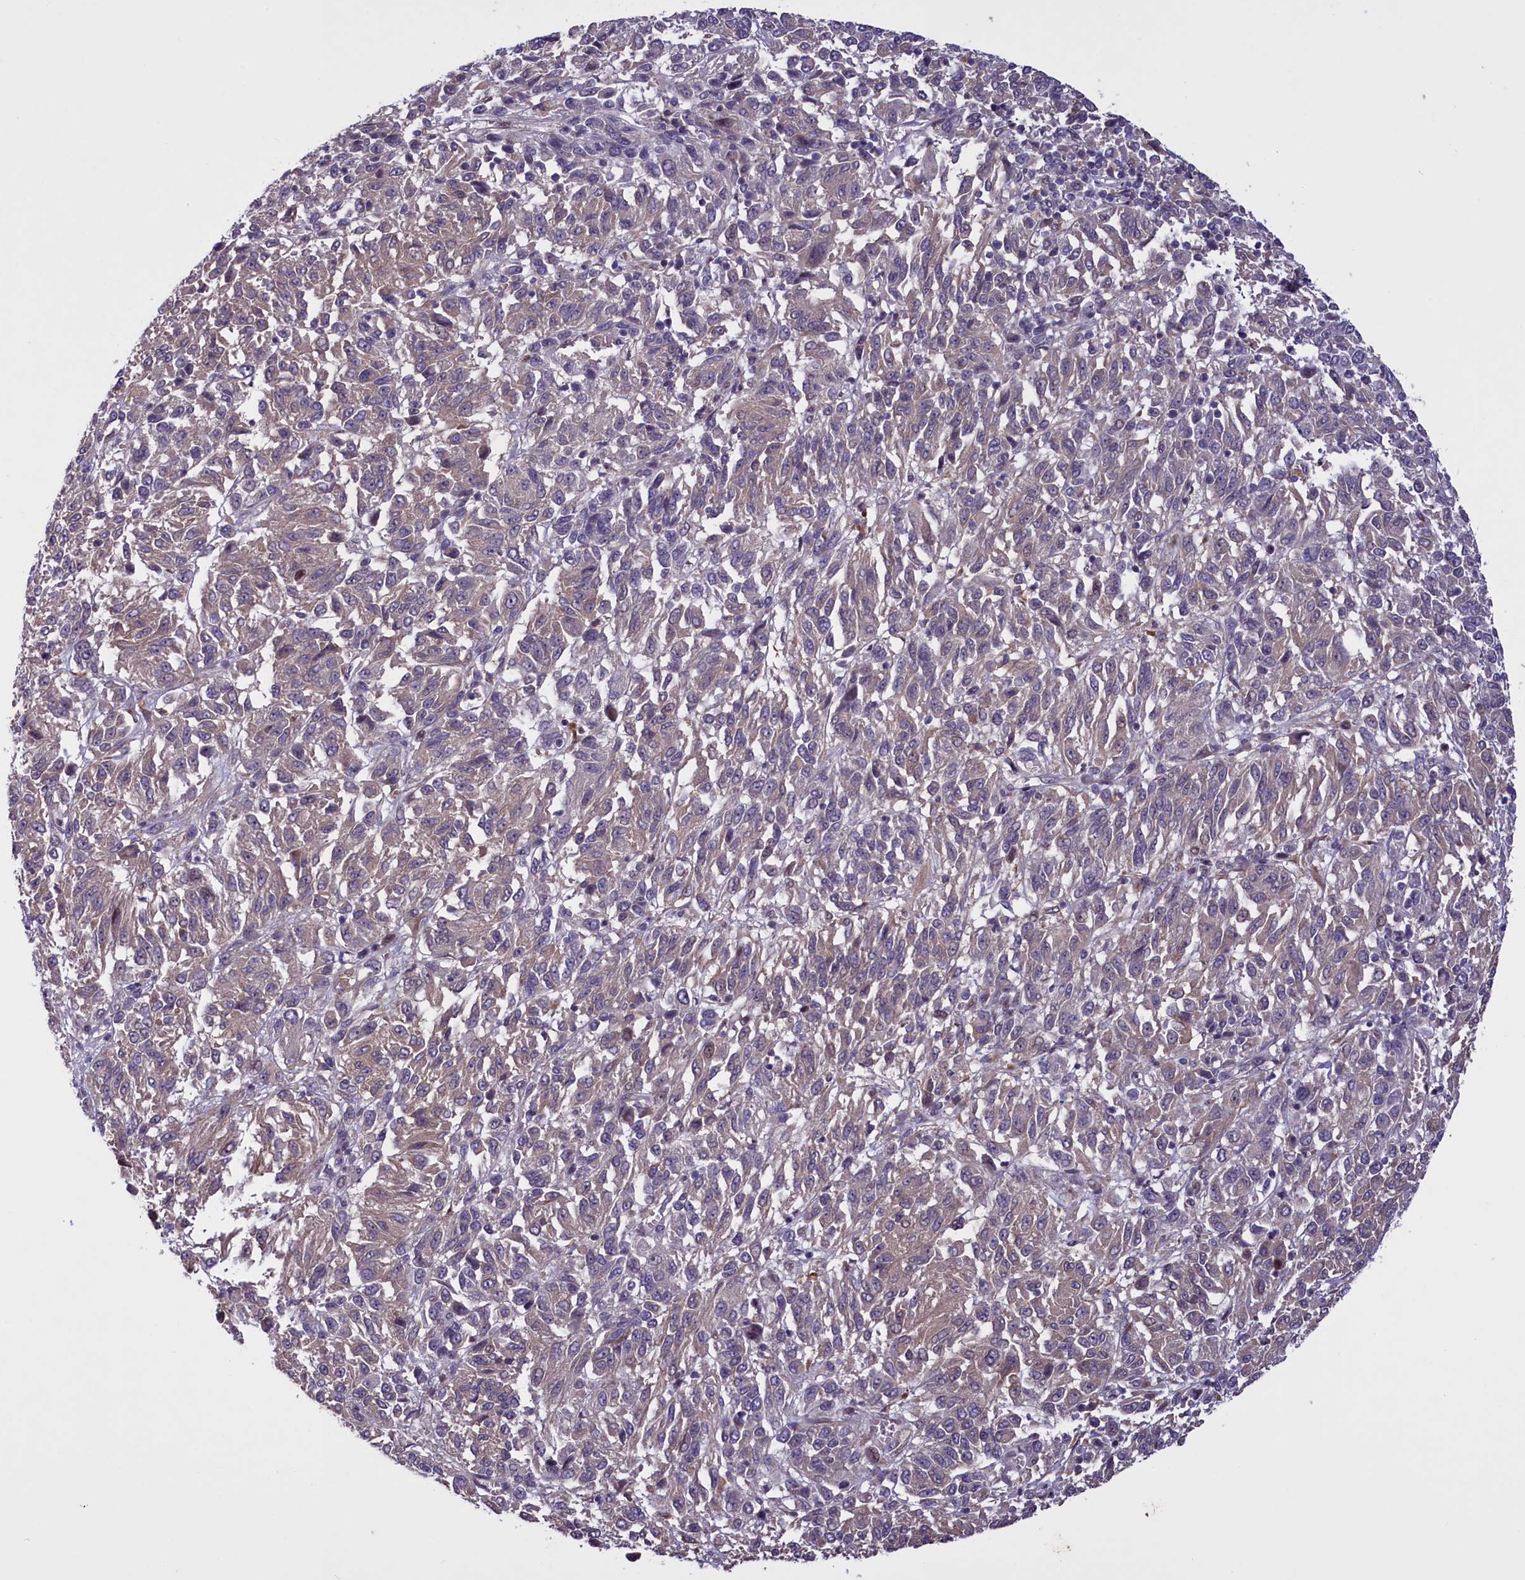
{"staining": {"intensity": "weak", "quantity": "25%-75%", "location": "cytoplasmic/membranous"}, "tissue": "melanoma", "cell_type": "Tumor cells", "image_type": "cancer", "snomed": [{"axis": "morphology", "description": "Malignant melanoma, Metastatic site"}, {"axis": "topography", "description": "Lung"}], "caption": "Immunohistochemical staining of malignant melanoma (metastatic site) exhibits low levels of weak cytoplasmic/membranous expression in approximately 25%-75% of tumor cells. The protein of interest is stained brown, and the nuclei are stained in blue (DAB (3,3'-diaminobenzidine) IHC with brightfield microscopy, high magnification).", "gene": "MAN2C1", "patient": {"sex": "male", "age": 64}}